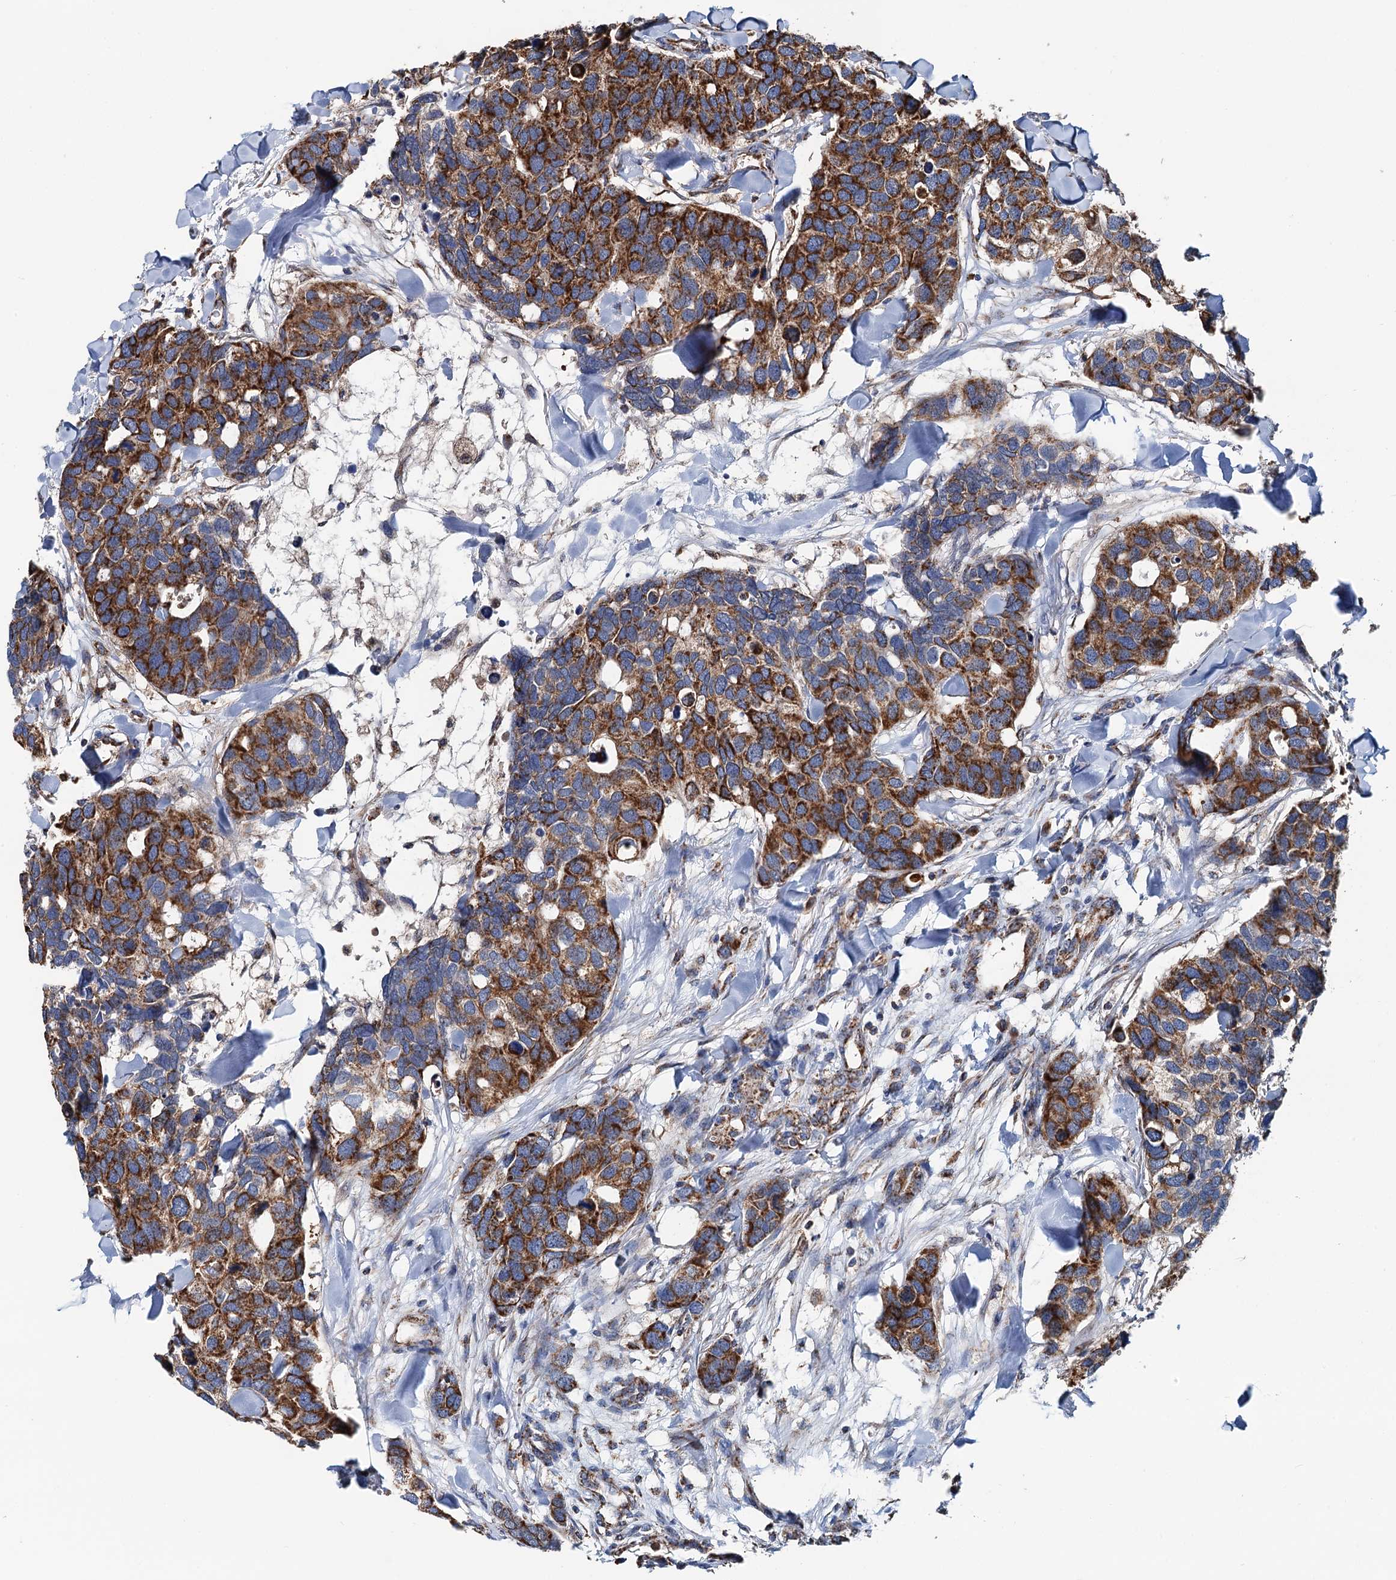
{"staining": {"intensity": "strong", "quantity": ">75%", "location": "cytoplasmic/membranous"}, "tissue": "breast cancer", "cell_type": "Tumor cells", "image_type": "cancer", "snomed": [{"axis": "morphology", "description": "Duct carcinoma"}, {"axis": "topography", "description": "Breast"}], "caption": "The photomicrograph reveals immunohistochemical staining of breast cancer. There is strong cytoplasmic/membranous positivity is identified in approximately >75% of tumor cells.", "gene": "AAGAB", "patient": {"sex": "female", "age": 83}}